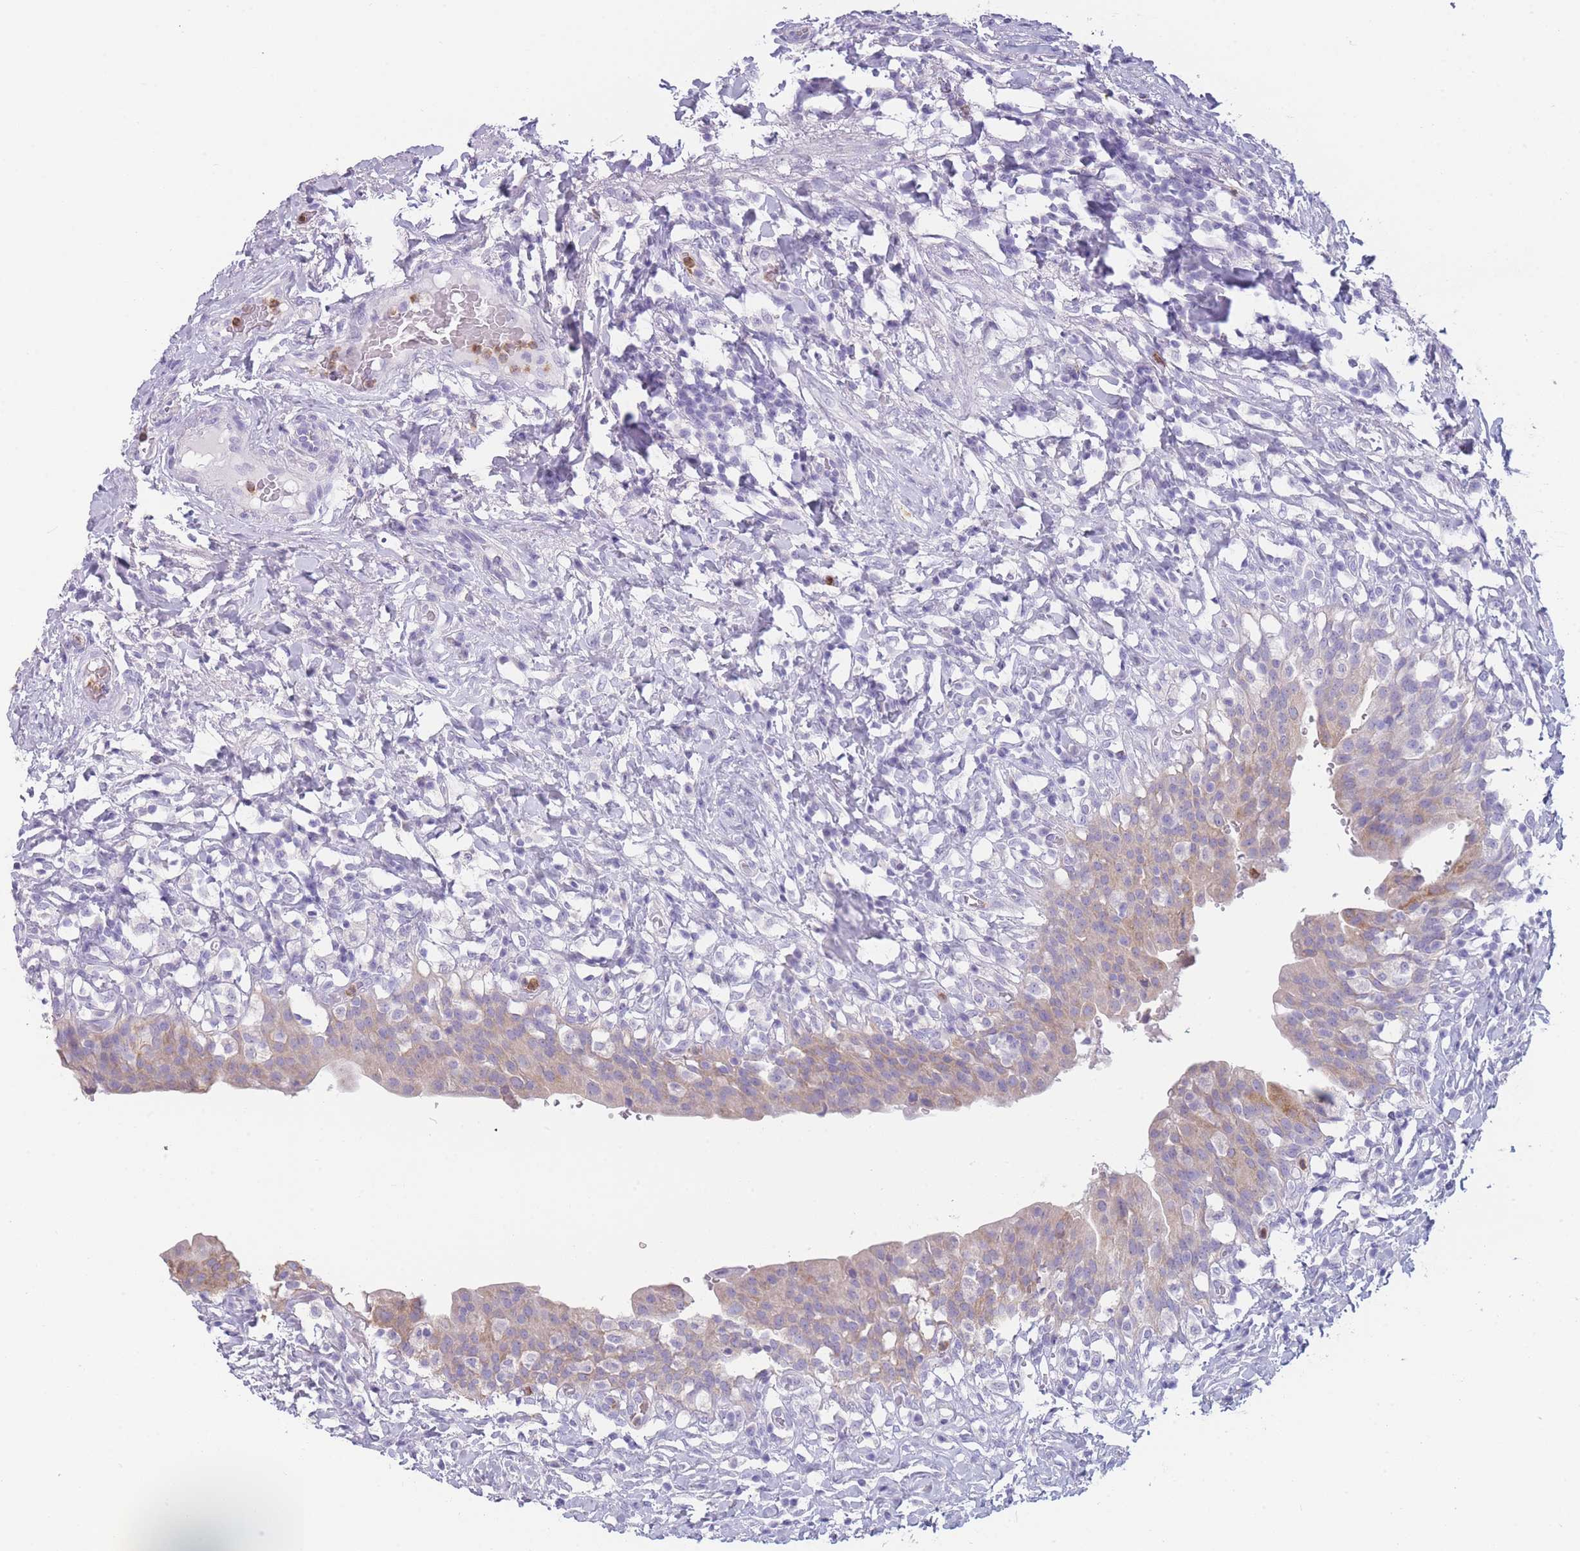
{"staining": {"intensity": "moderate", "quantity": "25%-75%", "location": "cytoplasmic/membranous"}, "tissue": "urinary bladder", "cell_type": "Urothelial cells", "image_type": "normal", "snomed": [{"axis": "morphology", "description": "Normal tissue, NOS"}, {"axis": "morphology", "description": "Inflammation, NOS"}, {"axis": "topography", "description": "Urinary bladder"}], "caption": "A high-resolution histopathology image shows immunohistochemistry (IHC) staining of benign urinary bladder, which exhibits moderate cytoplasmic/membranous staining in about 25%-75% of urothelial cells. Nuclei are stained in blue.", "gene": "ZNF627", "patient": {"sex": "male", "age": 64}}